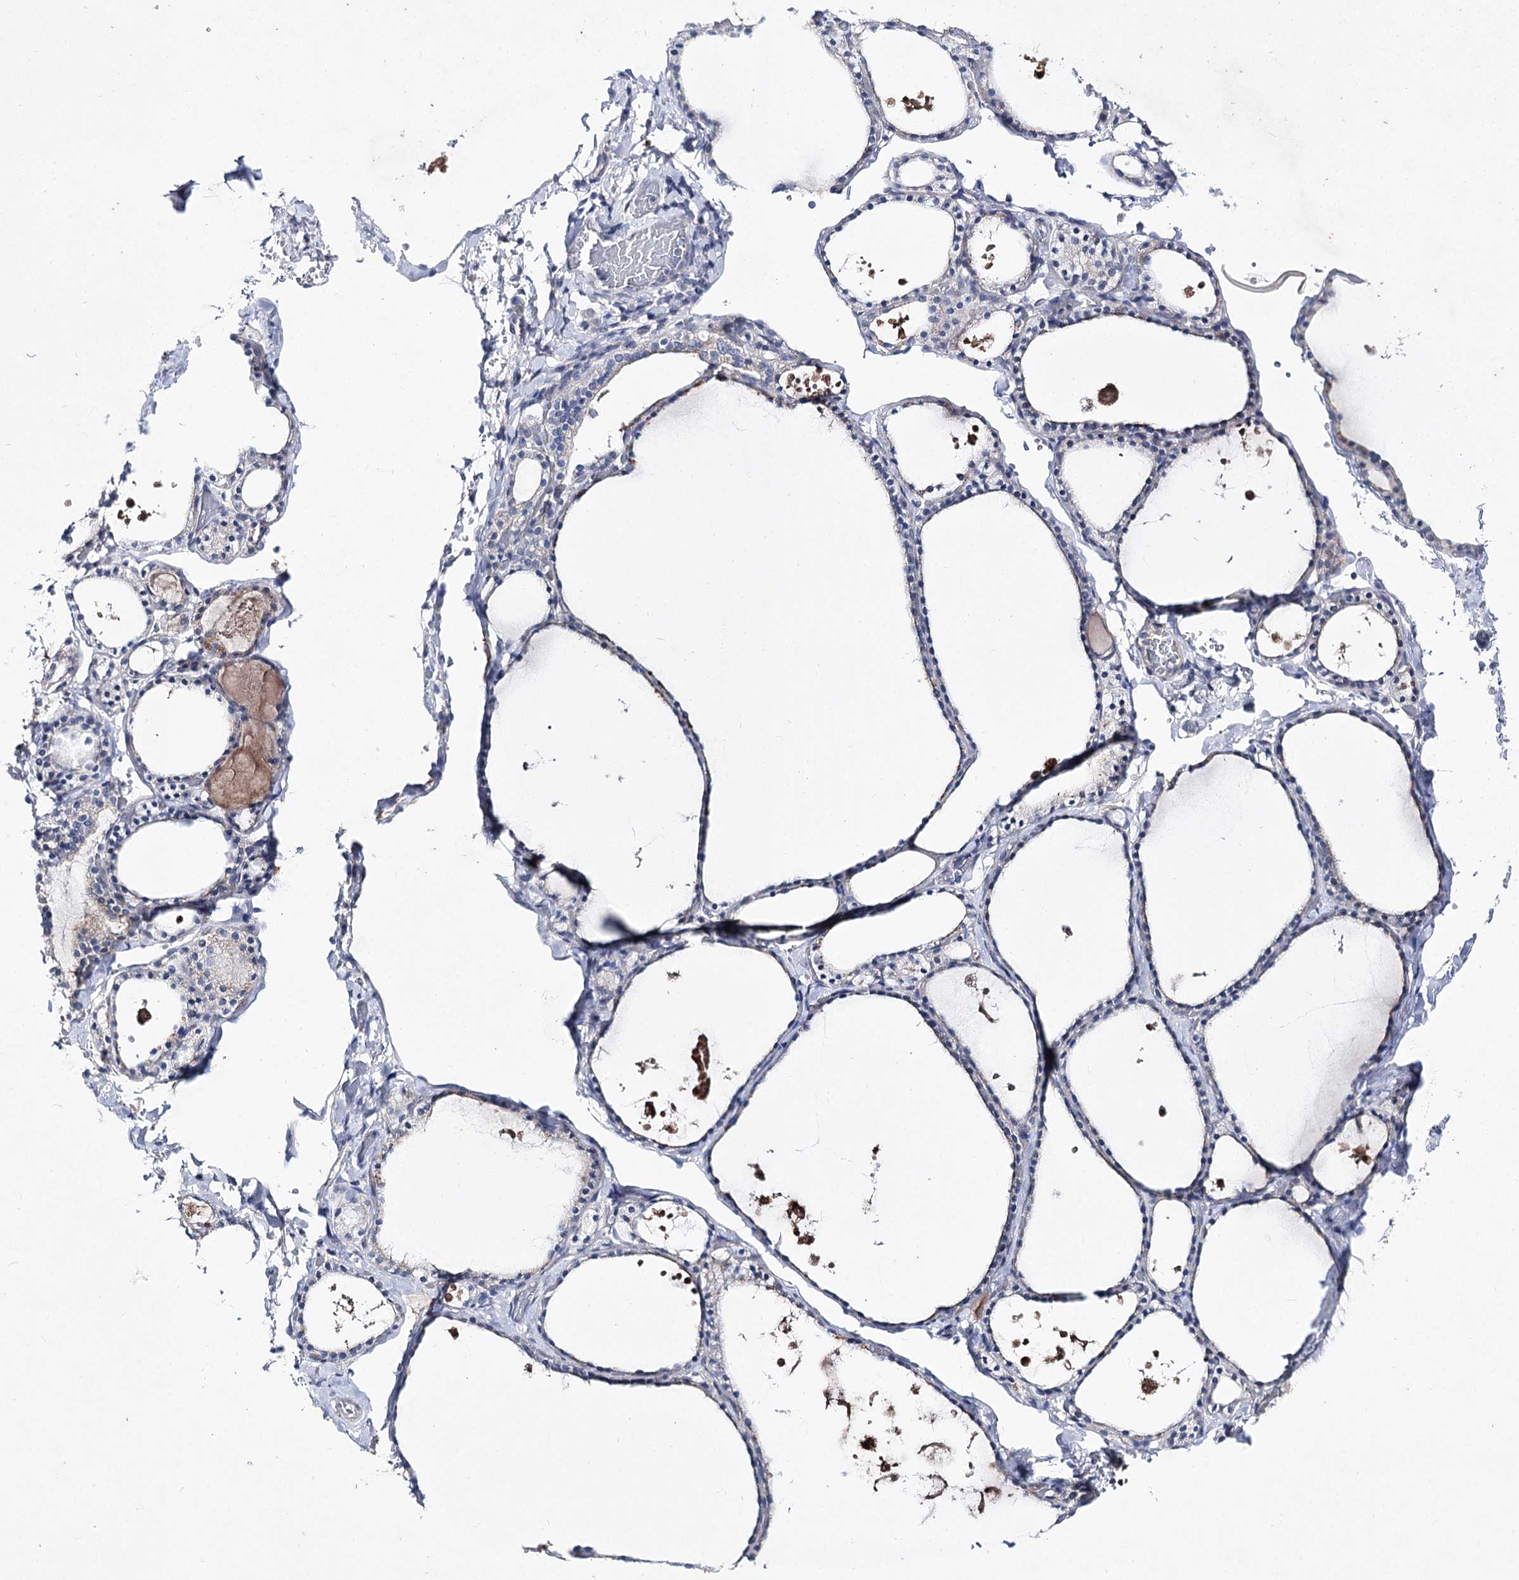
{"staining": {"intensity": "weak", "quantity": "<25%", "location": "cytoplasmic/membranous"}, "tissue": "thyroid gland", "cell_type": "Glandular cells", "image_type": "normal", "snomed": [{"axis": "morphology", "description": "Normal tissue, NOS"}, {"axis": "topography", "description": "Thyroid gland"}], "caption": "The micrograph reveals no significant positivity in glandular cells of thyroid gland. Nuclei are stained in blue.", "gene": "LRRC14B", "patient": {"sex": "male", "age": 56}}